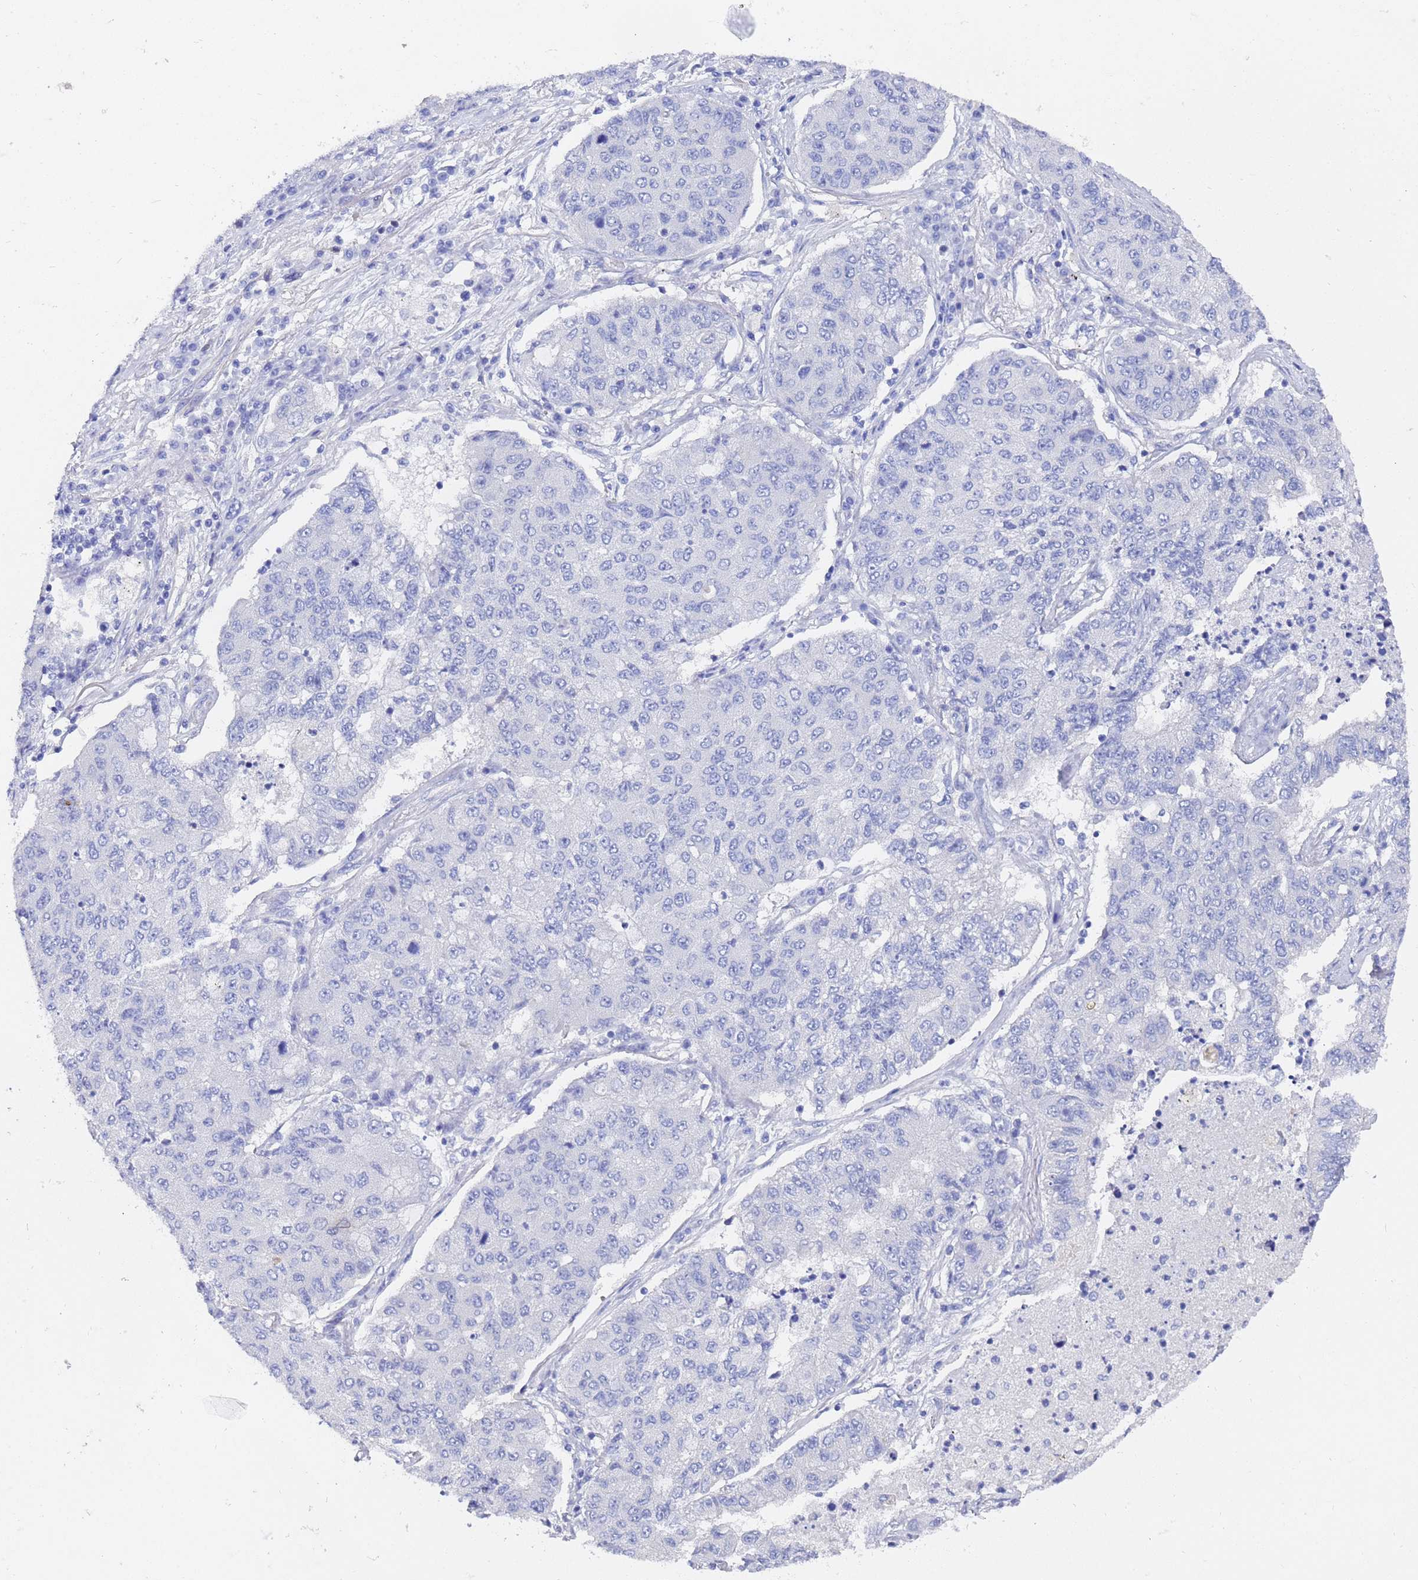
{"staining": {"intensity": "negative", "quantity": "none", "location": "none"}, "tissue": "lung cancer", "cell_type": "Tumor cells", "image_type": "cancer", "snomed": [{"axis": "morphology", "description": "Squamous cell carcinoma, NOS"}, {"axis": "topography", "description": "Lung"}], "caption": "DAB immunohistochemical staining of human lung squamous cell carcinoma demonstrates no significant positivity in tumor cells.", "gene": "TUBB1", "patient": {"sex": "male", "age": 74}}